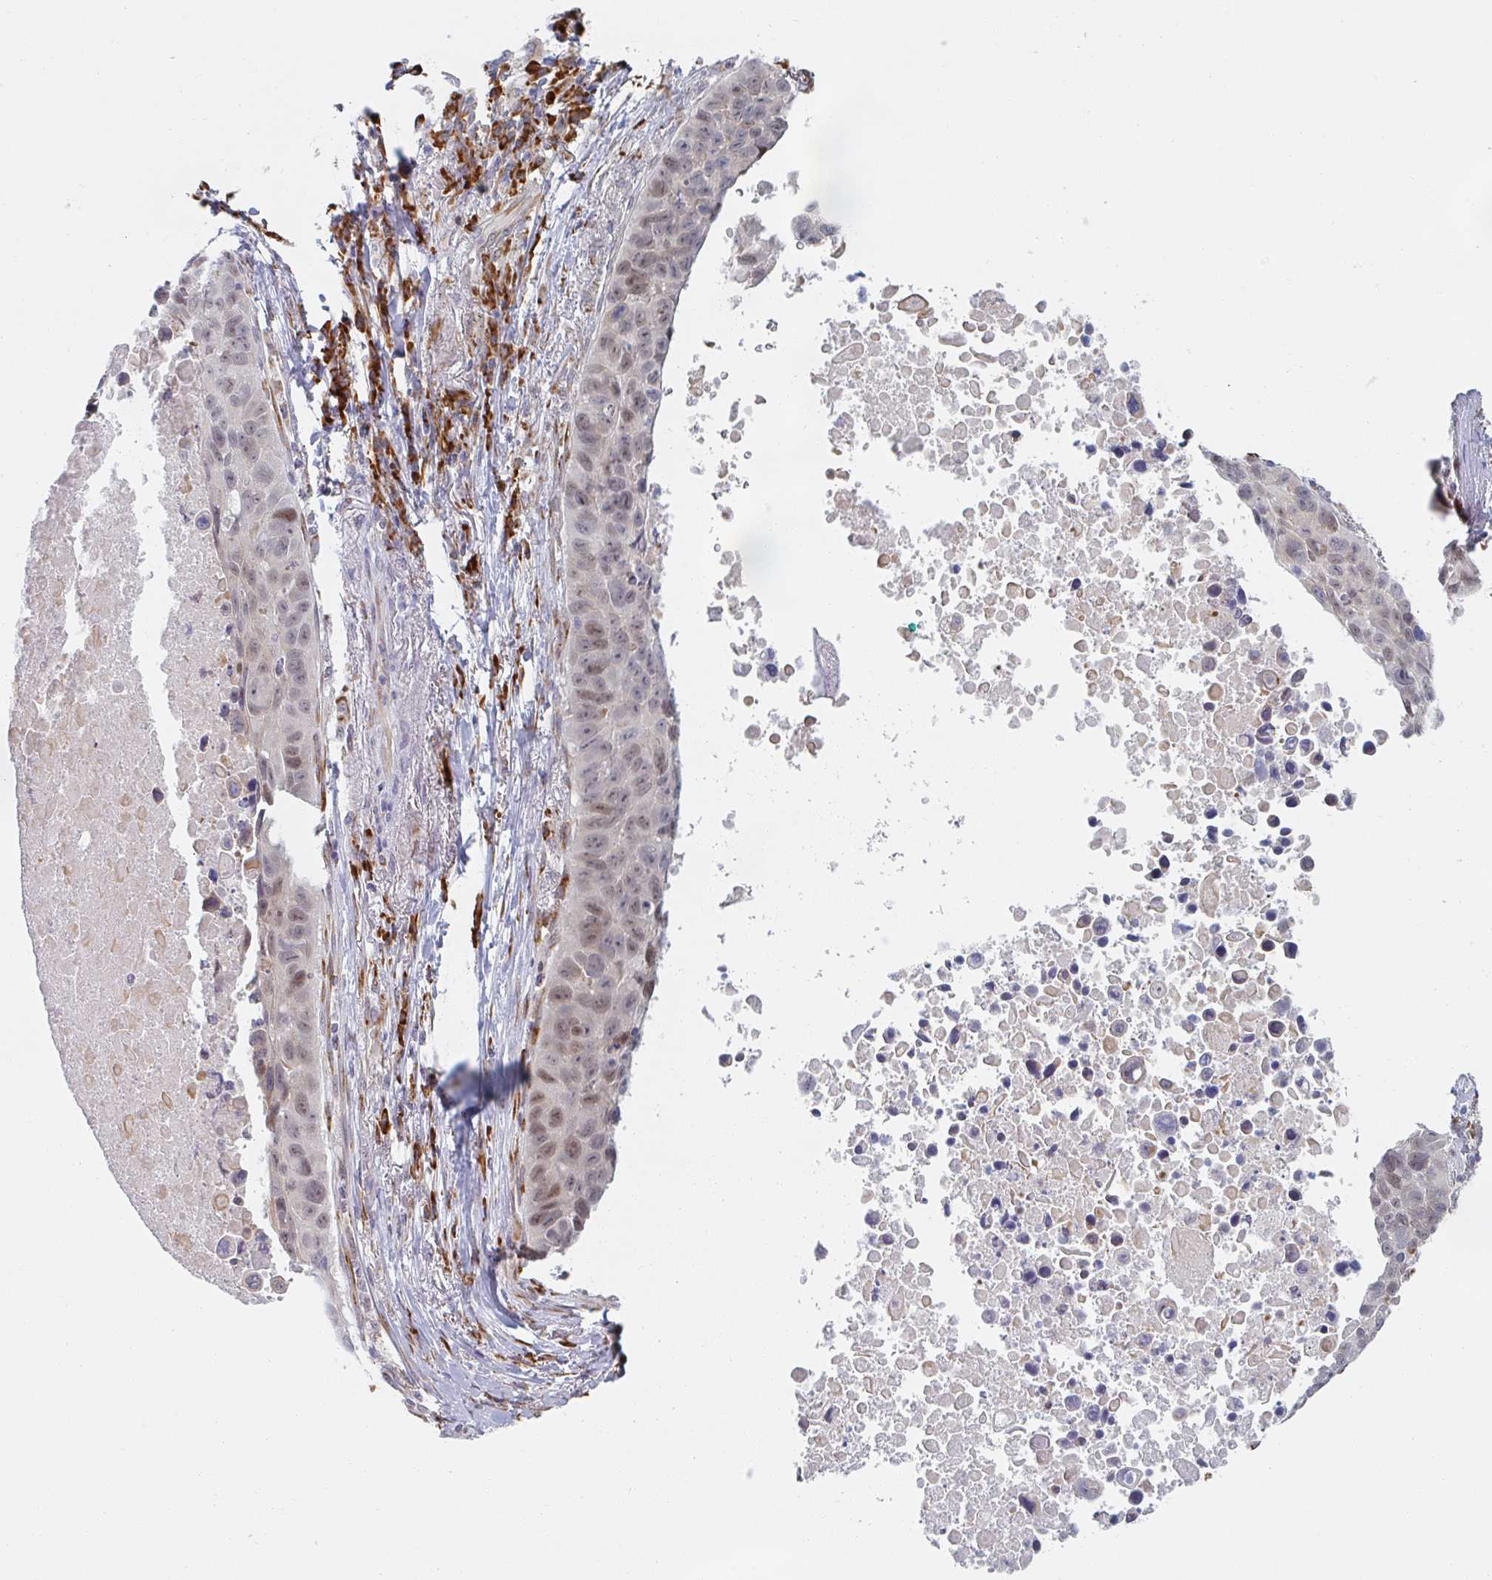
{"staining": {"intensity": "weak", "quantity": "25%-75%", "location": "nuclear"}, "tissue": "lung cancer", "cell_type": "Tumor cells", "image_type": "cancer", "snomed": [{"axis": "morphology", "description": "Squamous cell carcinoma, NOS"}, {"axis": "topography", "description": "Lung"}], "caption": "This photomicrograph shows immunohistochemistry (IHC) staining of human lung squamous cell carcinoma, with low weak nuclear expression in about 25%-75% of tumor cells.", "gene": "TRAPPC10", "patient": {"sex": "male", "age": 66}}